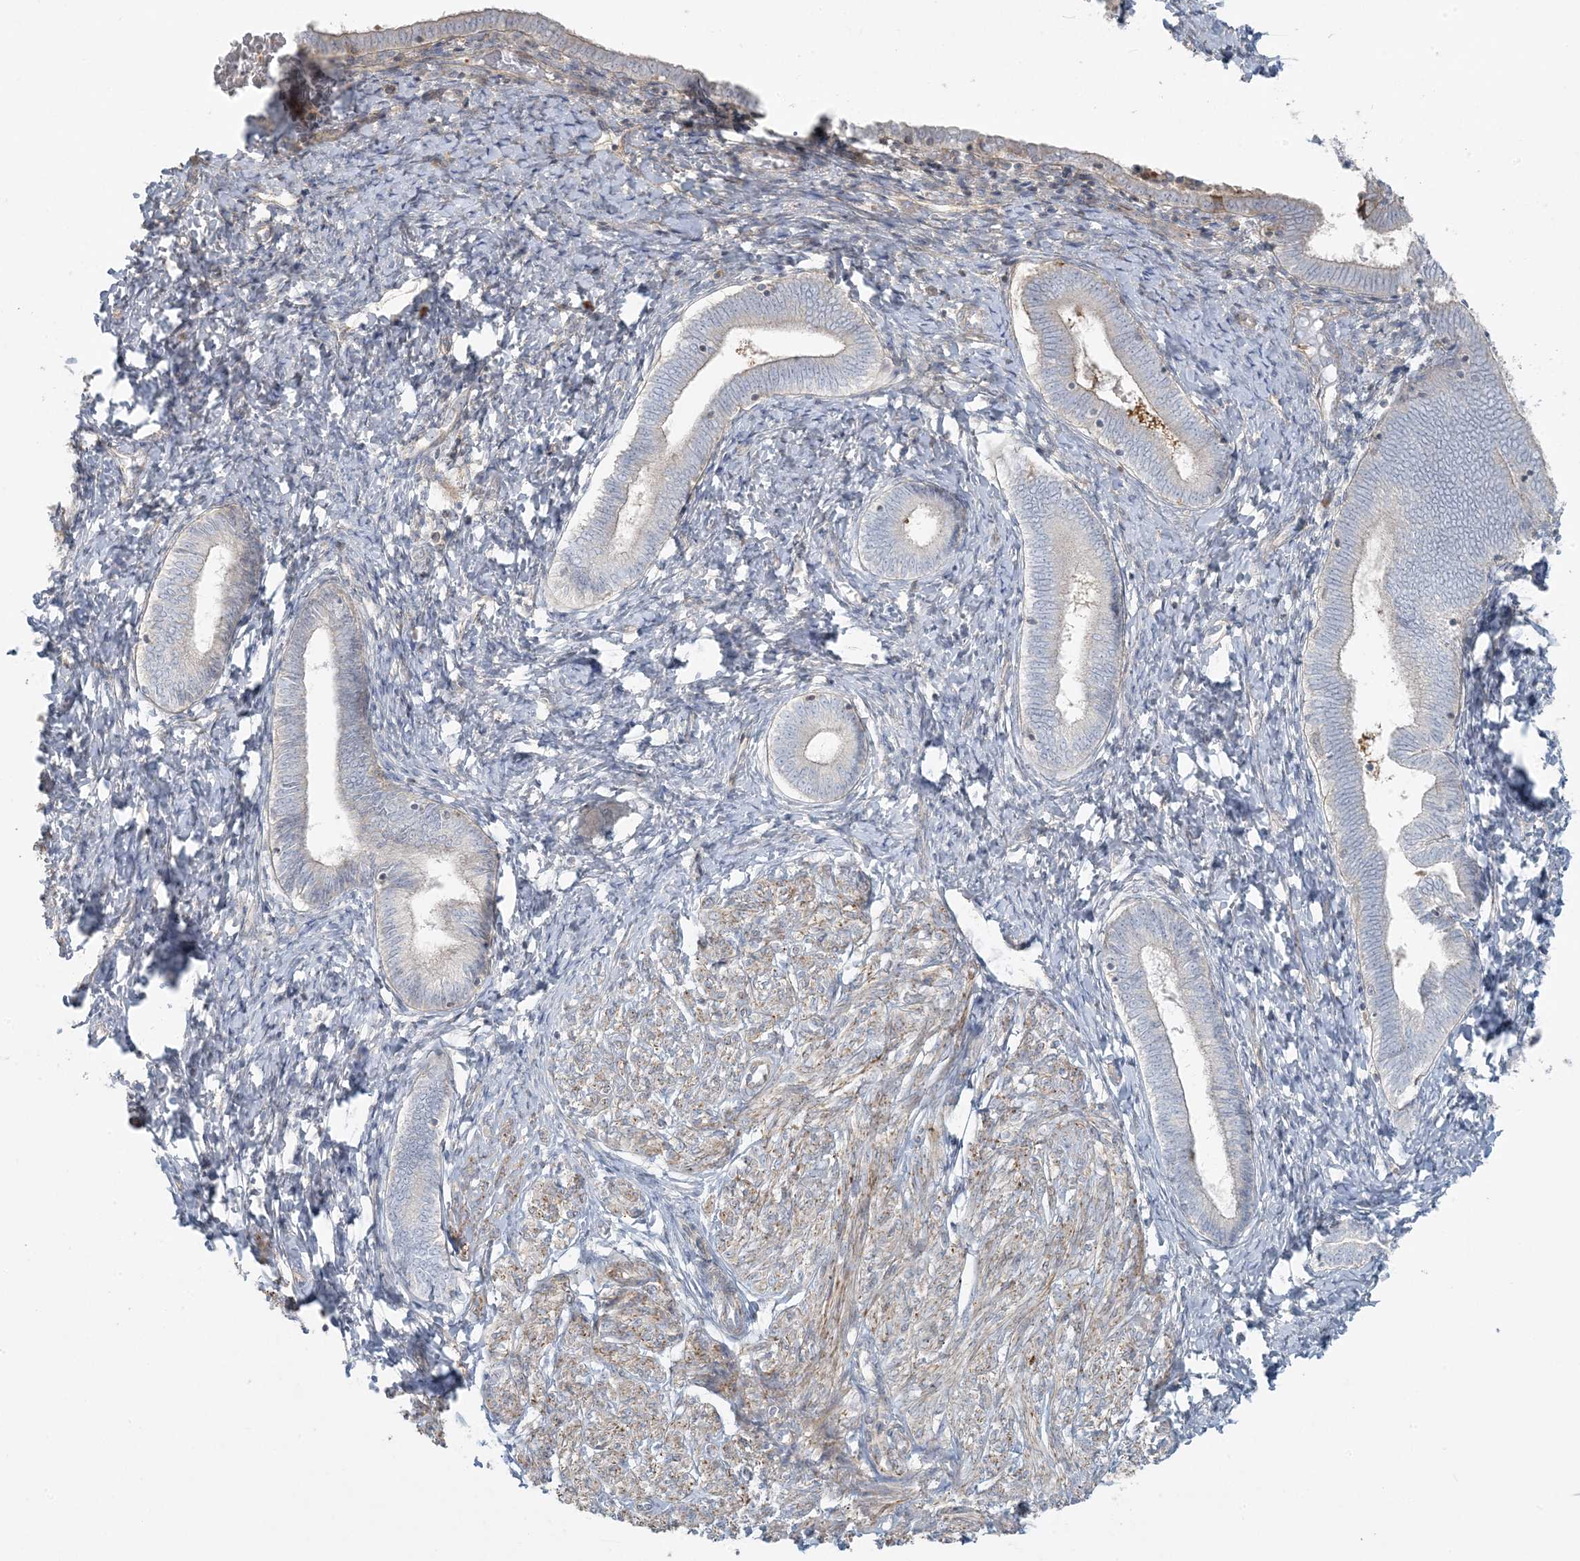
{"staining": {"intensity": "moderate", "quantity": "<25%", "location": "cytoplasmic/membranous"}, "tissue": "endometrium", "cell_type": "Cells in endometrial stroma", "image_type": "normal", "snomed": [{"axis": "morphology", "description": "Normal tissue, NOS"}, {"axis": "topography", "description": "Endometrium"}], "caption": "A high-resolution image shows immunohistochemistry (IHC) staining of normal endometrium, which shows moderate cytoplasmic/membranous positivity in approximately <25% of cells in endometrial stroma.", "gene": "PIK3R4", "patient": {"sex": "female", "age": 72}}